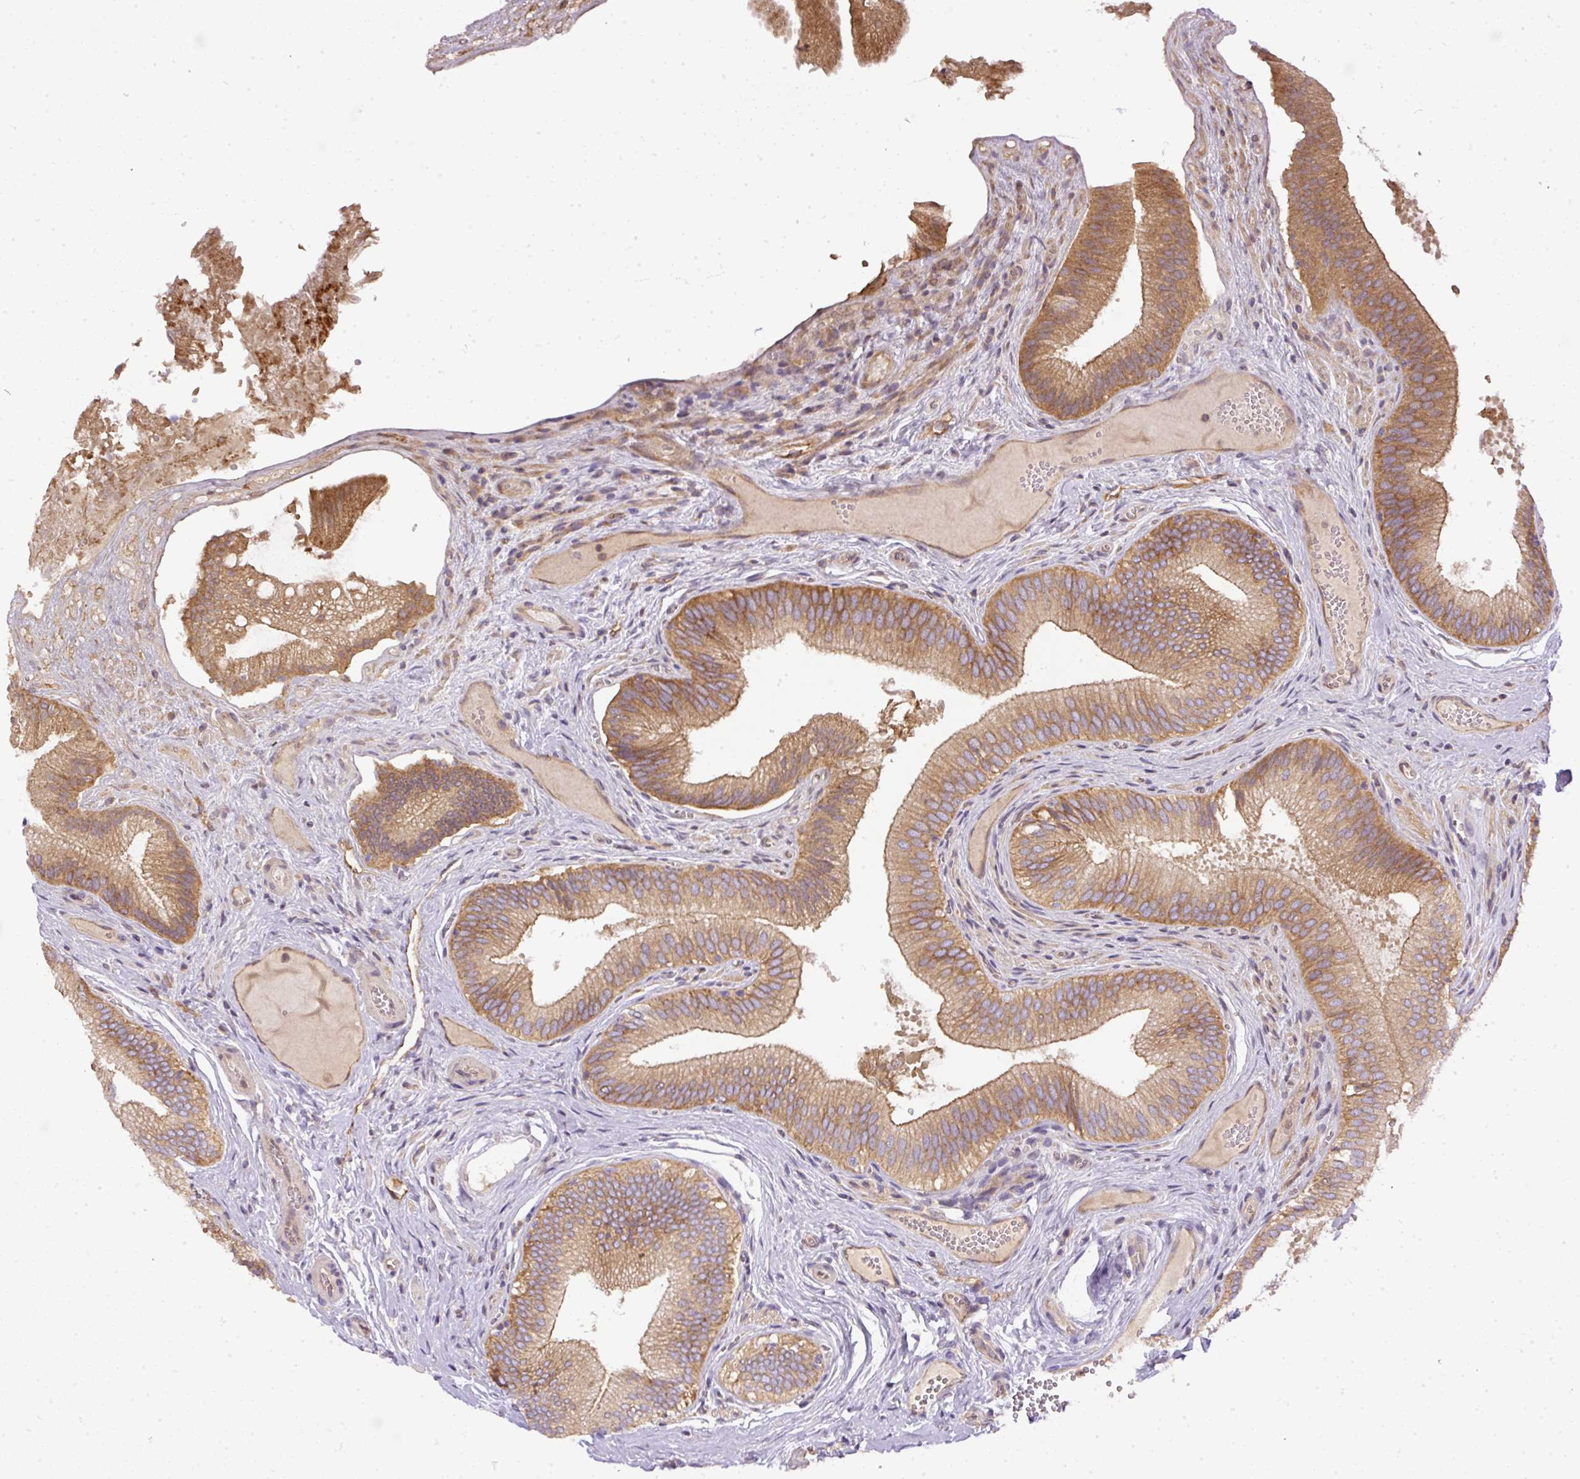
{"staining": {"intensity": "moderate", "quantity": ">75%", "location": "cytoplasmic/membranous"}, "tissue": "gallbladder", "cell_type": "Glandular cells", "image_type": "normal", "snomed": [{"axis": "morphology", "description": "Normal tissue, NOS"}, {"axis": "topography", "description": "Gallbladder"}], "caption": "A medium amount of moderate cytoplasmic/membranous positivity is seen in approximately >75% of glandular cells in benign gallbladder.", "gene": "DAPK1", "patient": {"sex": "male", "age": 17}}